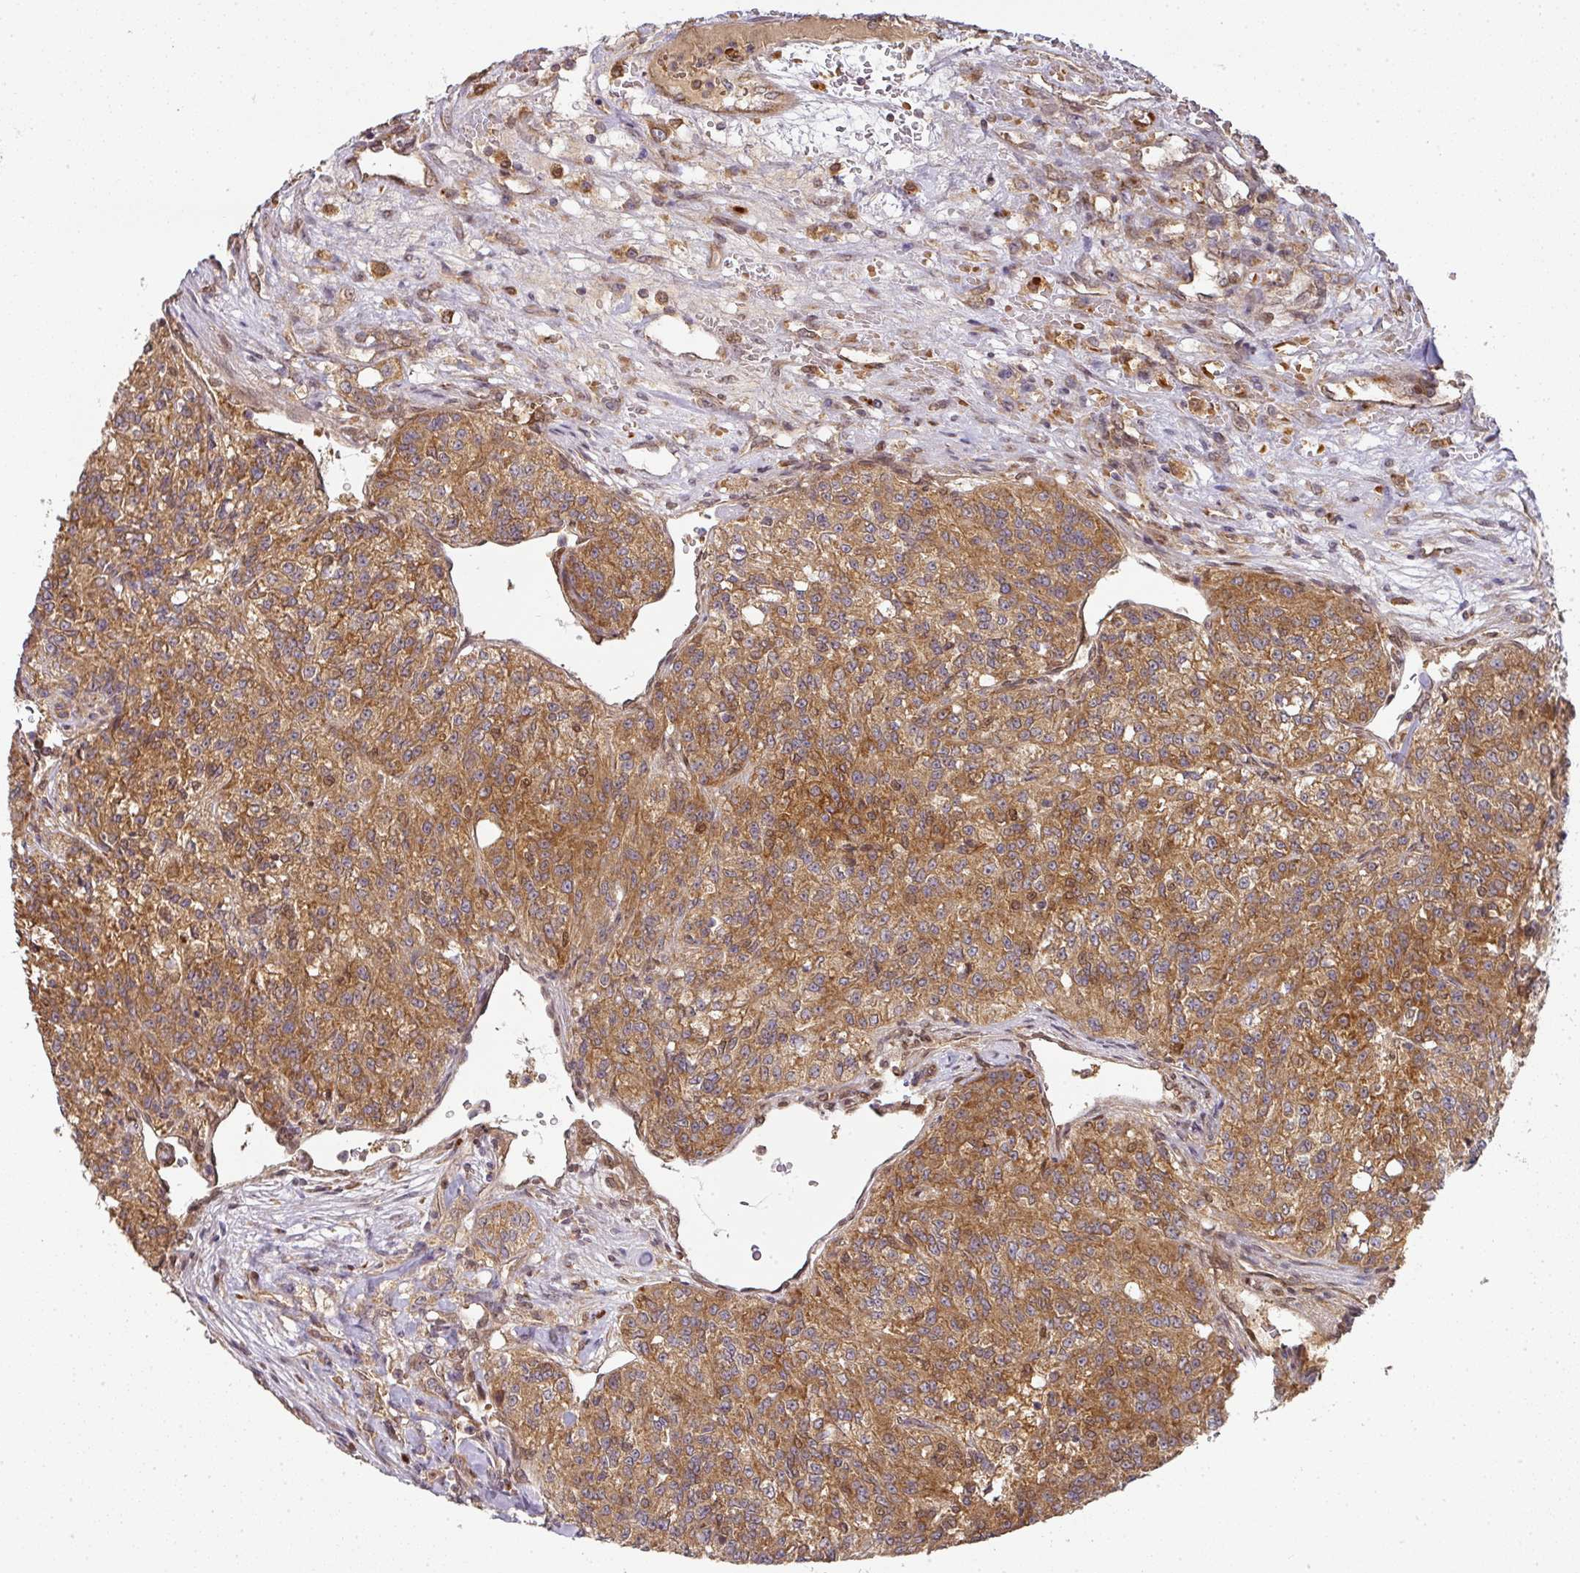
{"staining": {"intensity": "moderate", "quantity": ">75%", "location": "cytoplasmic/membranous"}, "tissue": "renal cancer", "cell_type": "Tumor cells", "image_type": "cancer", "snomed": [{"axis": "morphology", "description": "Adenocarcinoma, NOS"}, {"axis": "topography", "description": "Kidney"}], "caption": "This is a histology image of immunohistochemistry (IHC) staining of adenocarcinoma (renal), which shows moderate expression in the cytoplasmic/membranous of tumor cells.", "gene": "MALSU1", "patient": {"sex": "female", "age": 63}}